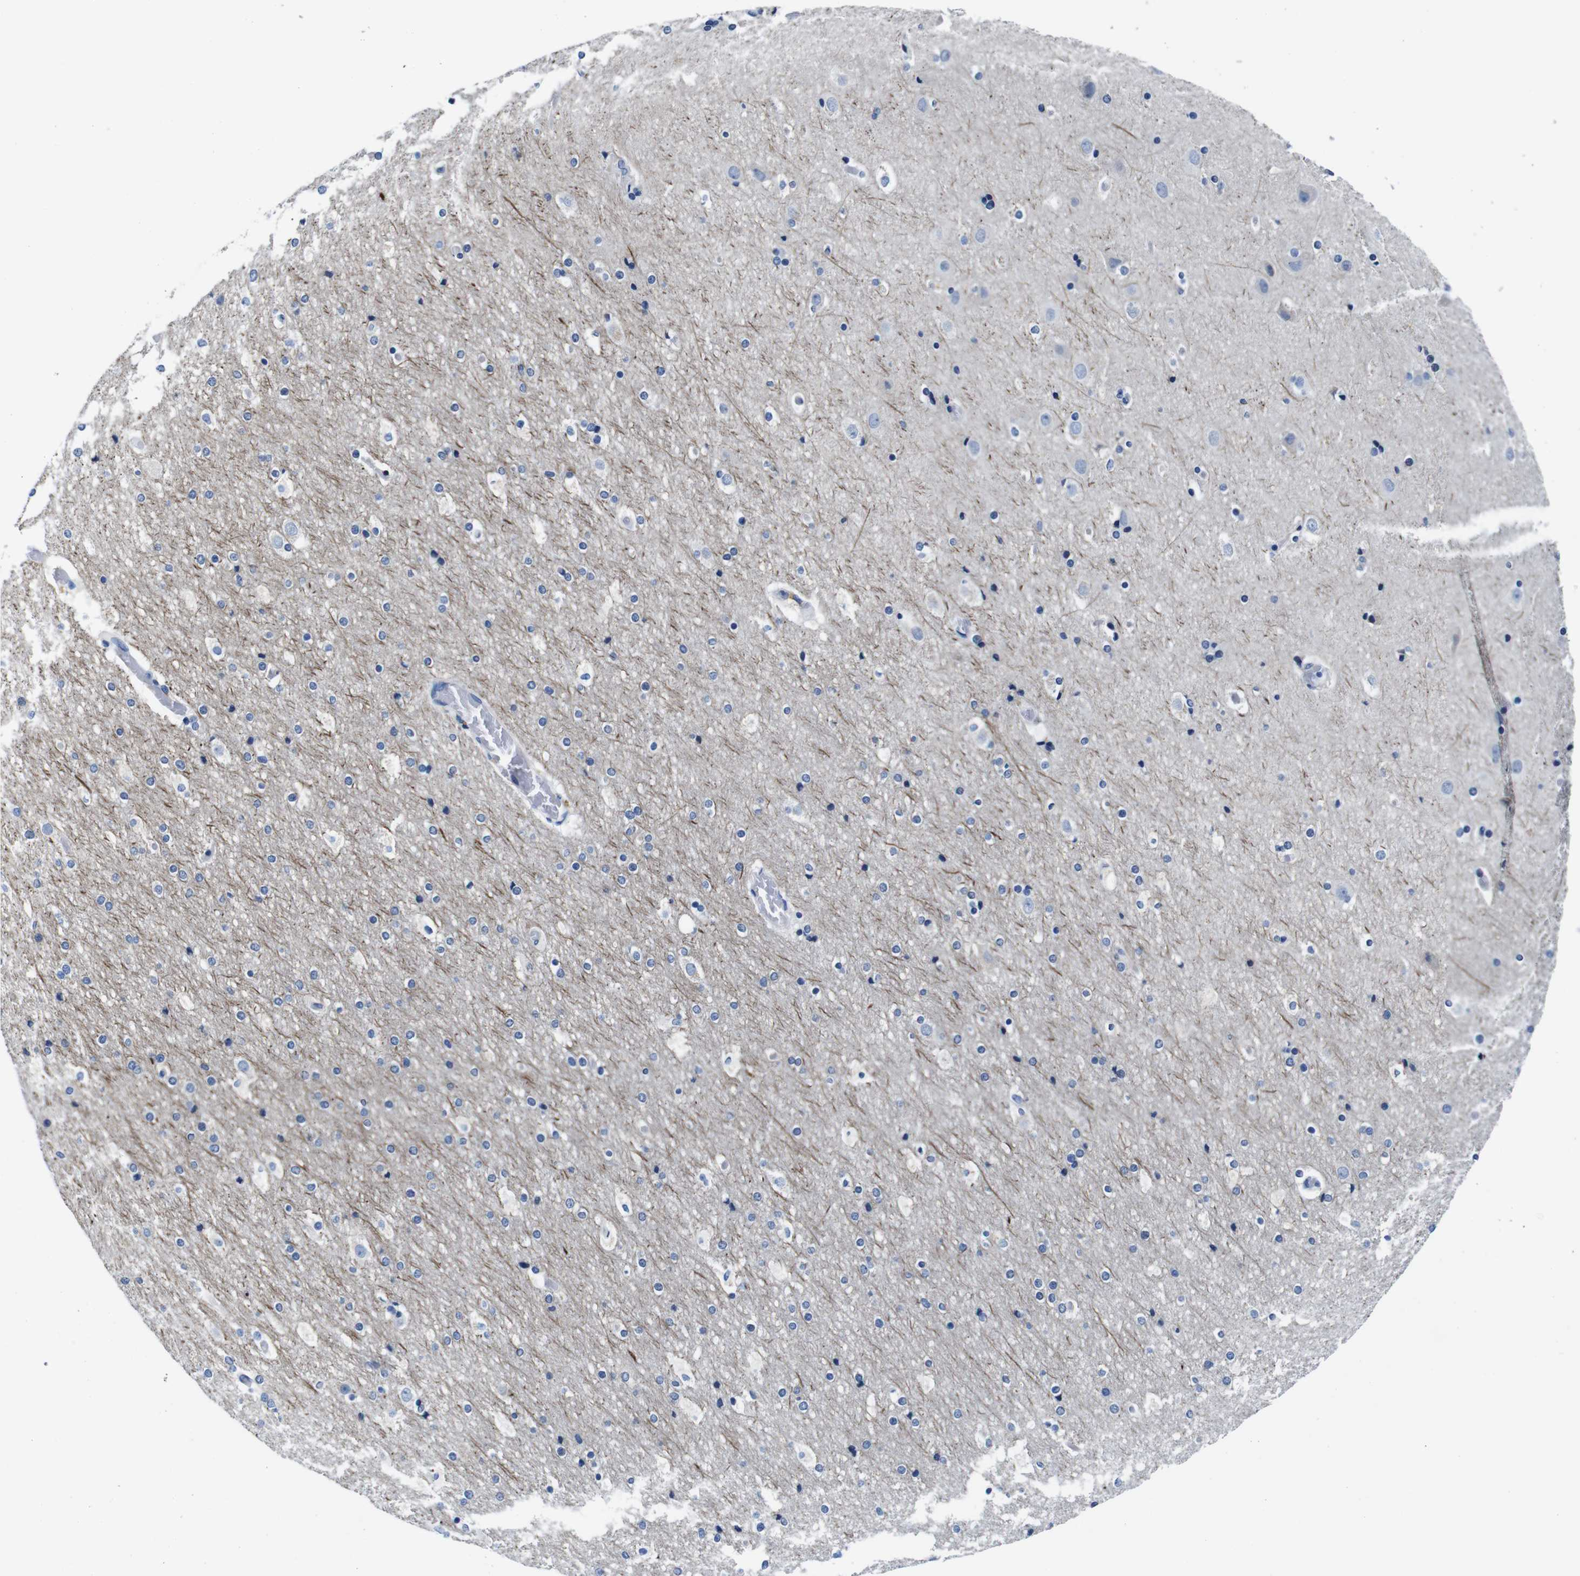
{"staining": {"intensity": "negative", "quantity": "none", "location": "none"}, "tissue": "cerebral cortex", "cell_type": "Endothelial cells", "image_type": "normal", "snomed": [{"axis": "morphology", "description": "Normal tissue, NOS"}, {"axis": "topography", "description": "Cerebral cortex"}], "caption": "Immunohistochemistry image of benign human cerebral cortex stained for a protein (brown), which demonstrates no staining in endothelial cells.", "gene": "SNX19", "patient": {"sex": "male", "age": 57}}